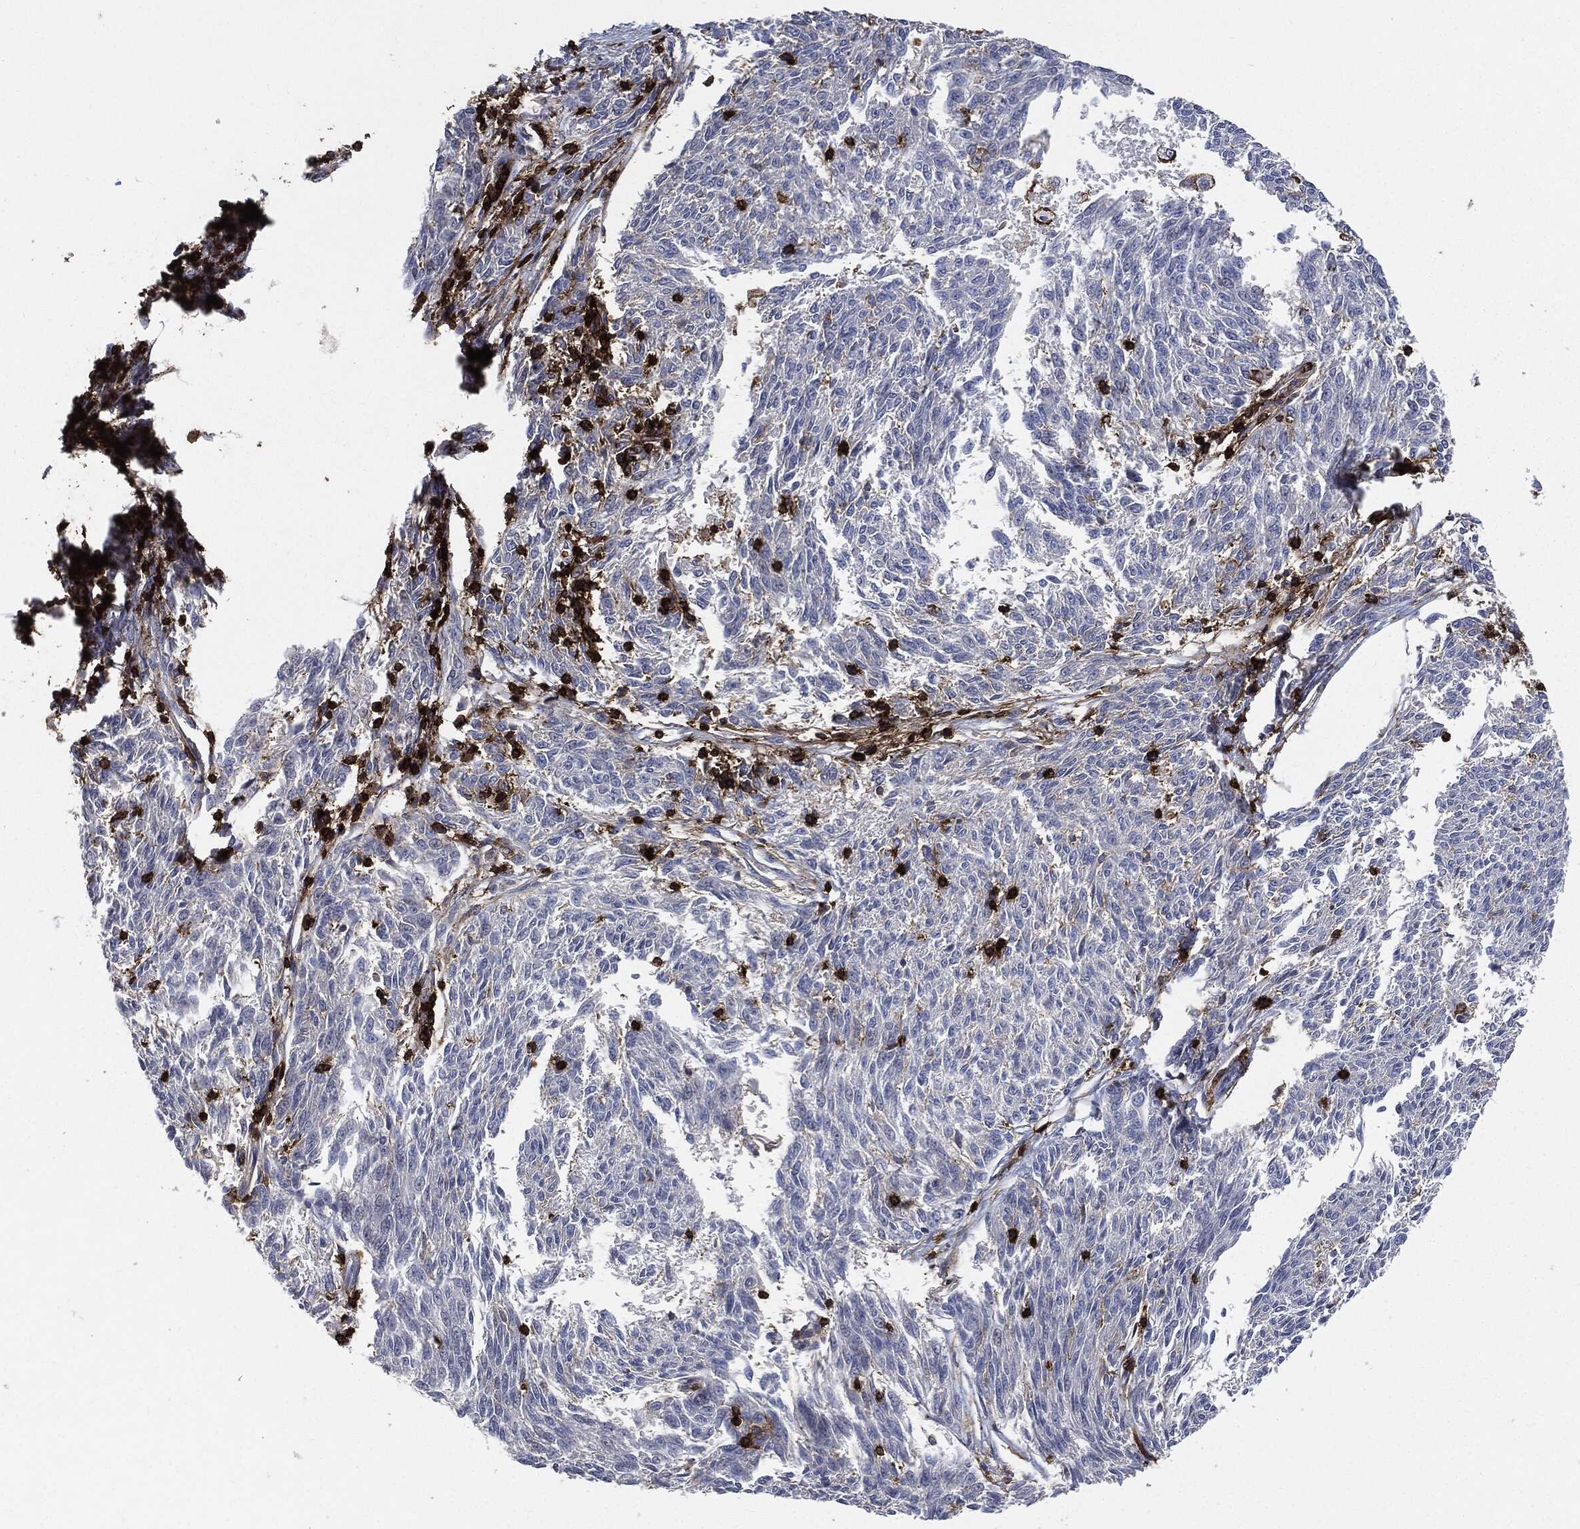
{"staining": {"intensity": "negative", "quantity": "none", "location": "none"}, "tissue": "melanoma", "cell_type": "Tumor cells", "image_type": "cancer", "snomed": [{"axis": "morphology", "description": "Malignant melanoma, NOS"}, {"axis": "topography", "description": "Skin"}], "caption": "There is no significant expression in tumor cells of melanoma.", "gene": "PTPRC", "patient": {"sex": "female", "age": 72}}